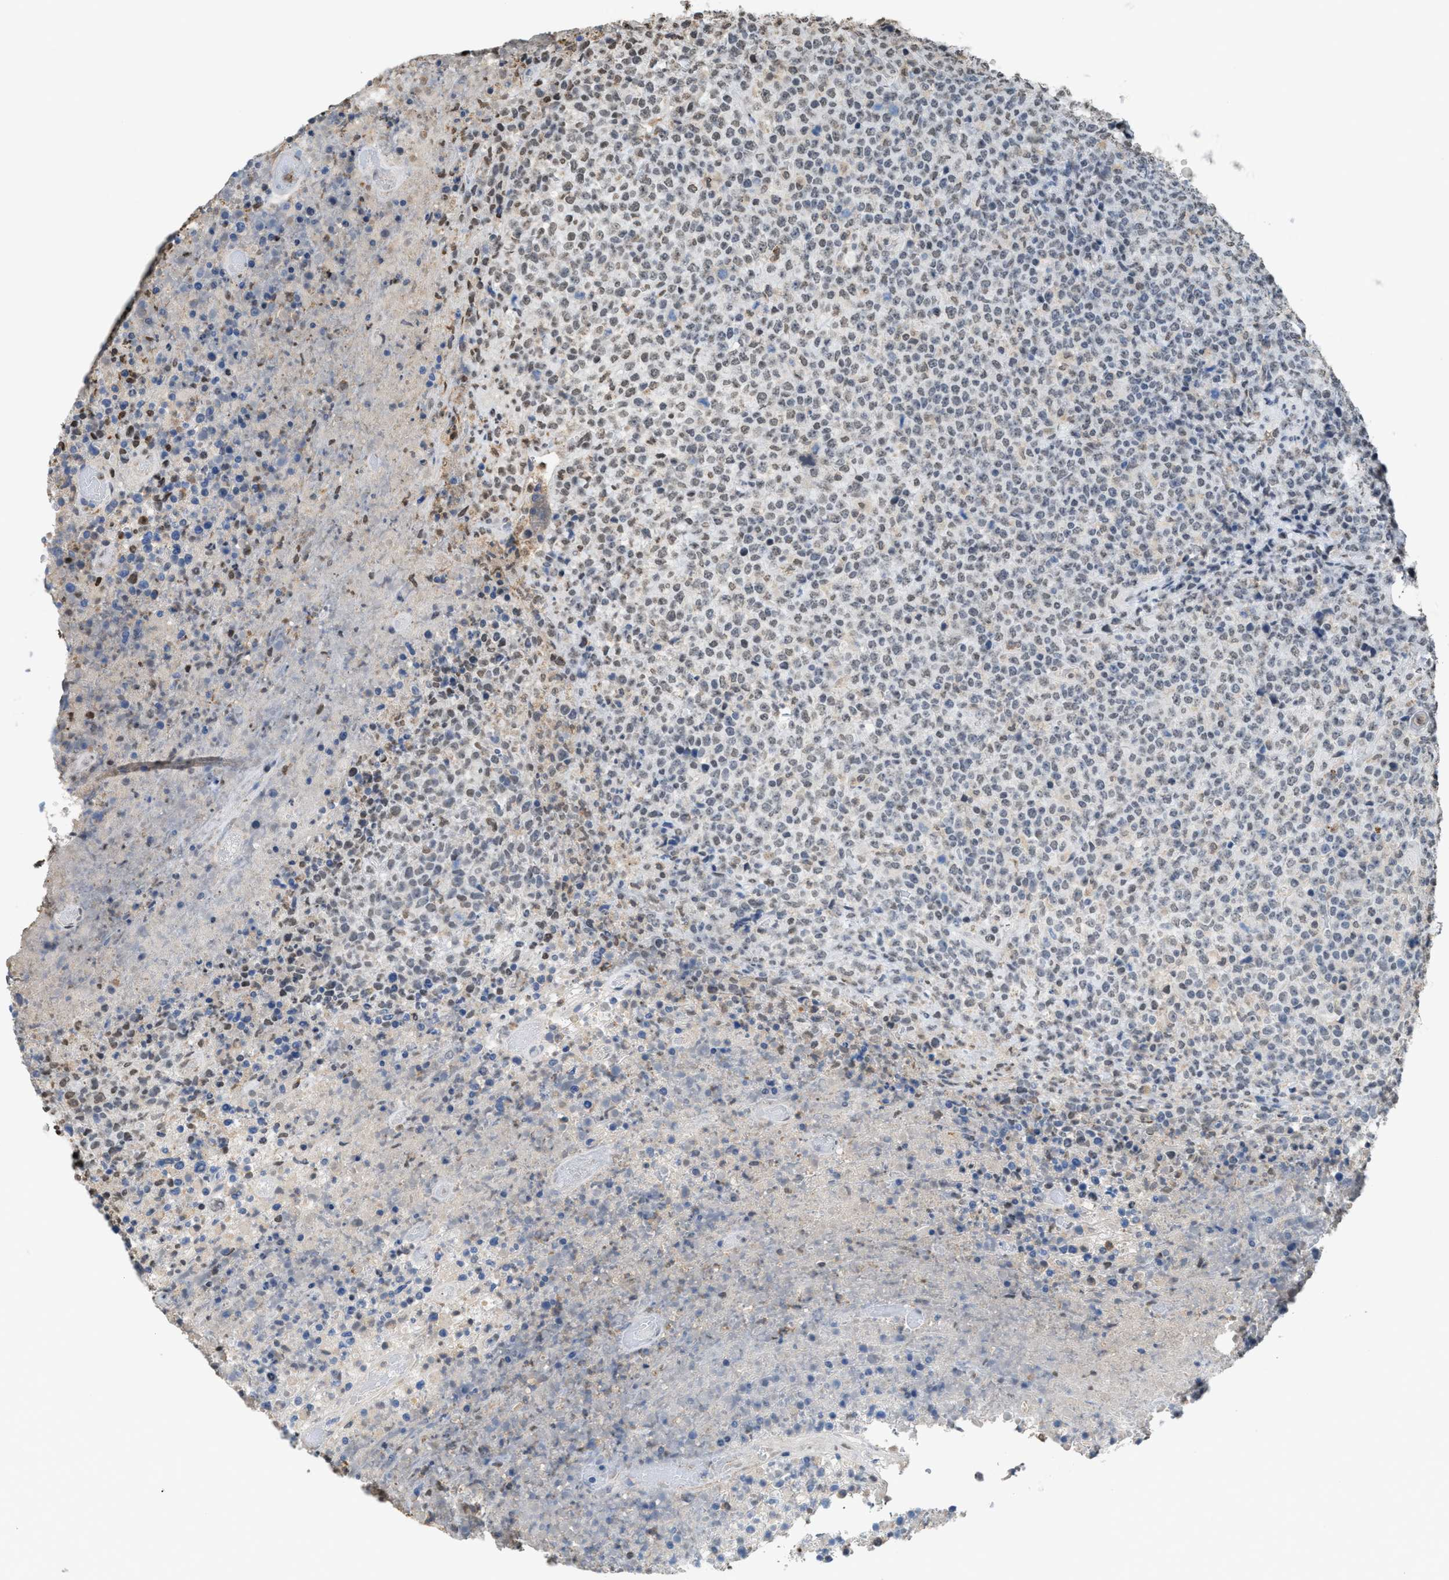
{"staining": {"intensity": "weak", "quantity": "<25%", "location": "nuclear"}, "tissue": "lymphoma", "cell_type": "Tumor cells", "image_type": "cancer", "snomed": [{"axis": "morphology", "description": "Malignant lymphoma, non-Hodgkin's type, High grade"}, {"axis": "topography", "description": "Lymph node"}], "caption": "Immunohistochemical staining of human lymphoma exhibits no significant expression in tumor cells. (DAB (3,3'-diaminobenzidine) IHC, high magnification).", "gene": "NUP88", "patient": {"sex": "male", "age": 13}}